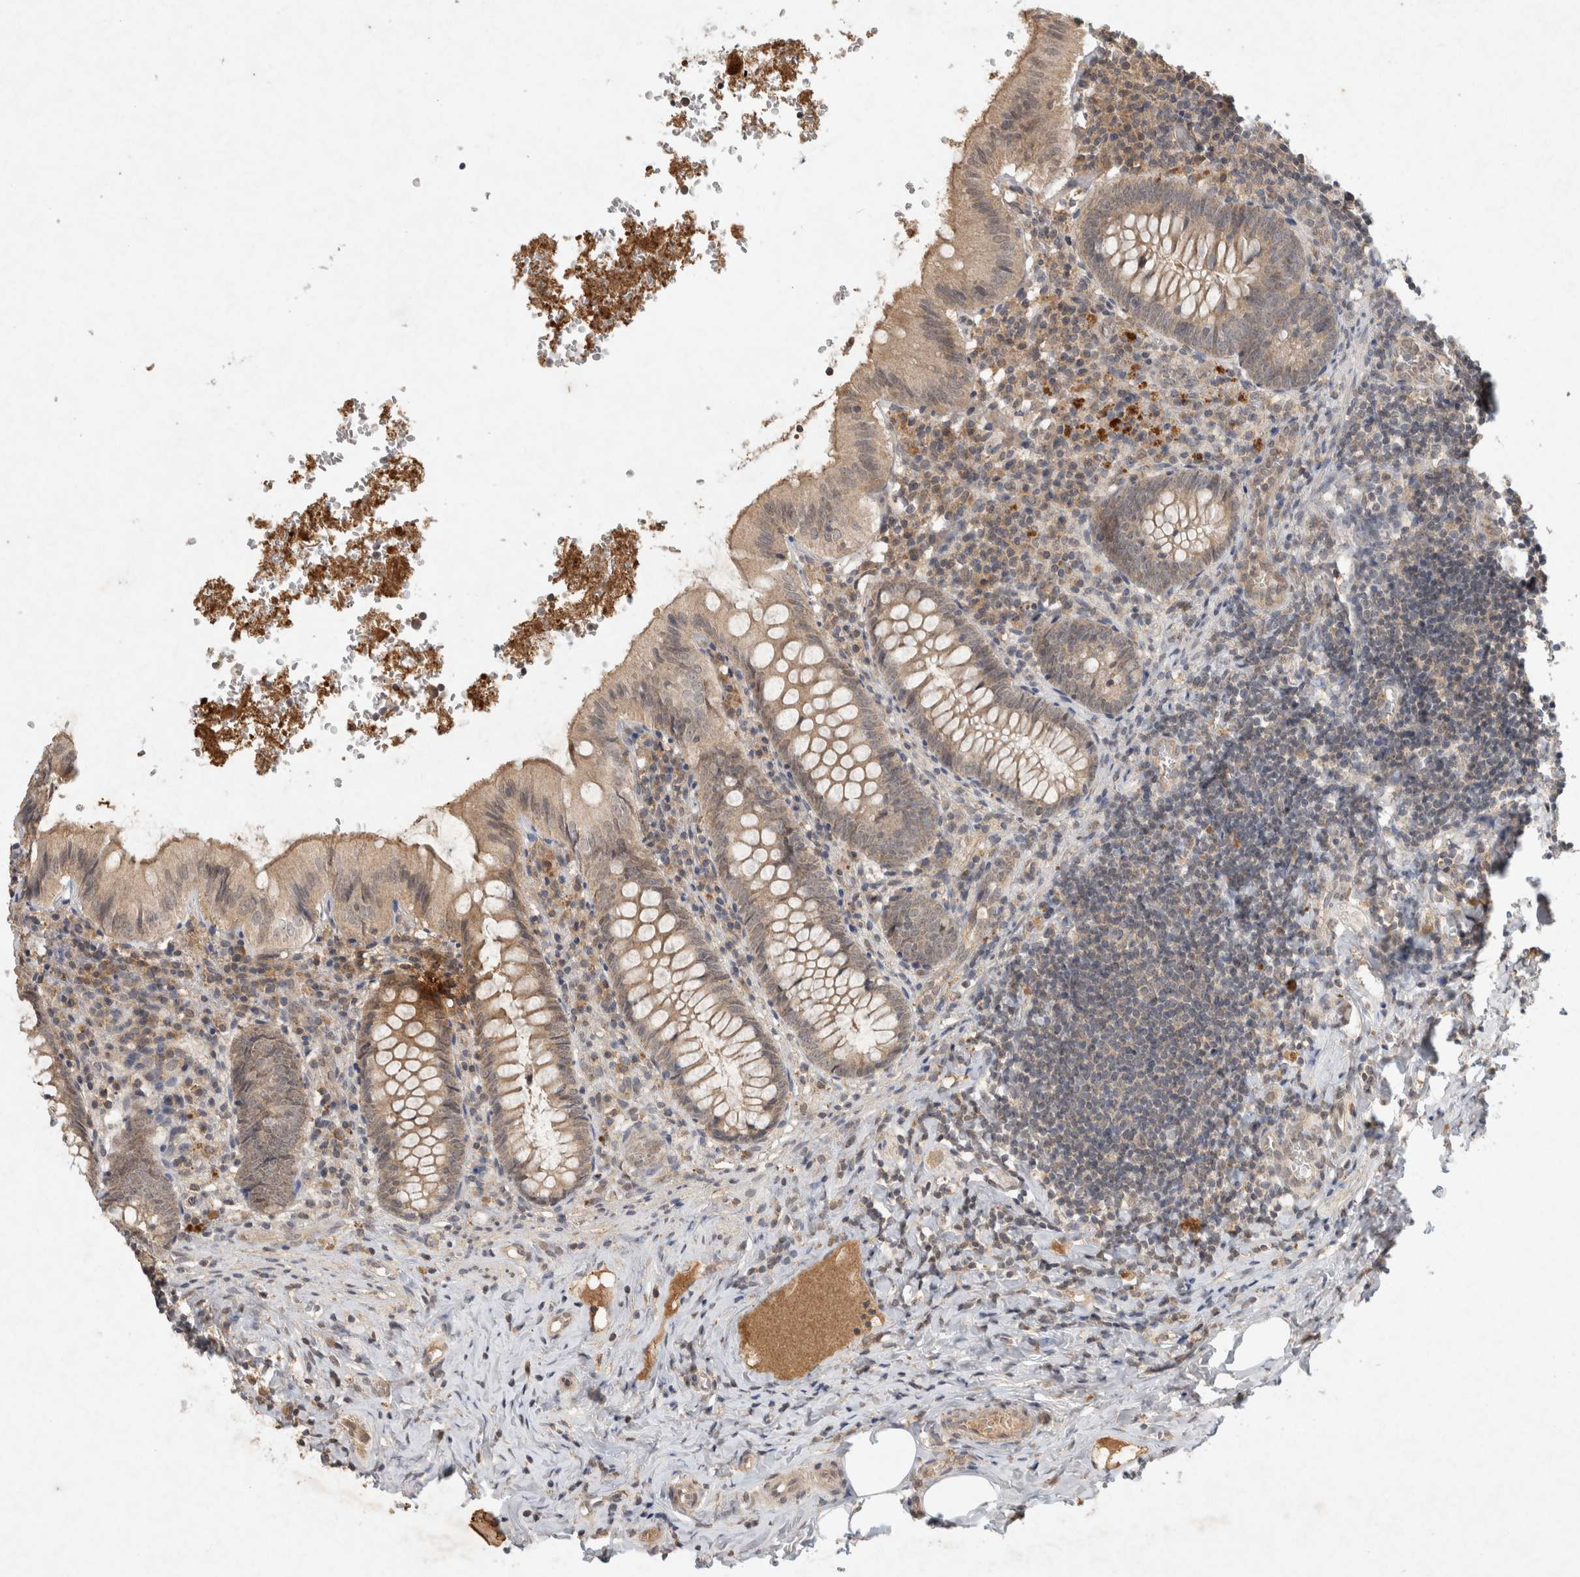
{"staining": {"intensity": "weak", "quantity": ">75%", "location": "cytoplasmic/membranous"}, "tissue": "appendix", "cell_type": "Glandular cells", "image_type": "normal", "snomed": [{"axis": "morphology", "description": "Normal tissue, NOS"}, {"axis": "topography", "description": "Appendix"}], "caption": "The immunohistochemical stain shows weak cytoplasmic/membranous expression in glandular cells of benign appendix. The staining was performed using DAB, with brown indicating positive protein expression. Nuclei are stained blue with hematoxylin.", "gene": "LOXL2", "patient": {"sex": "male", "age": 8}}